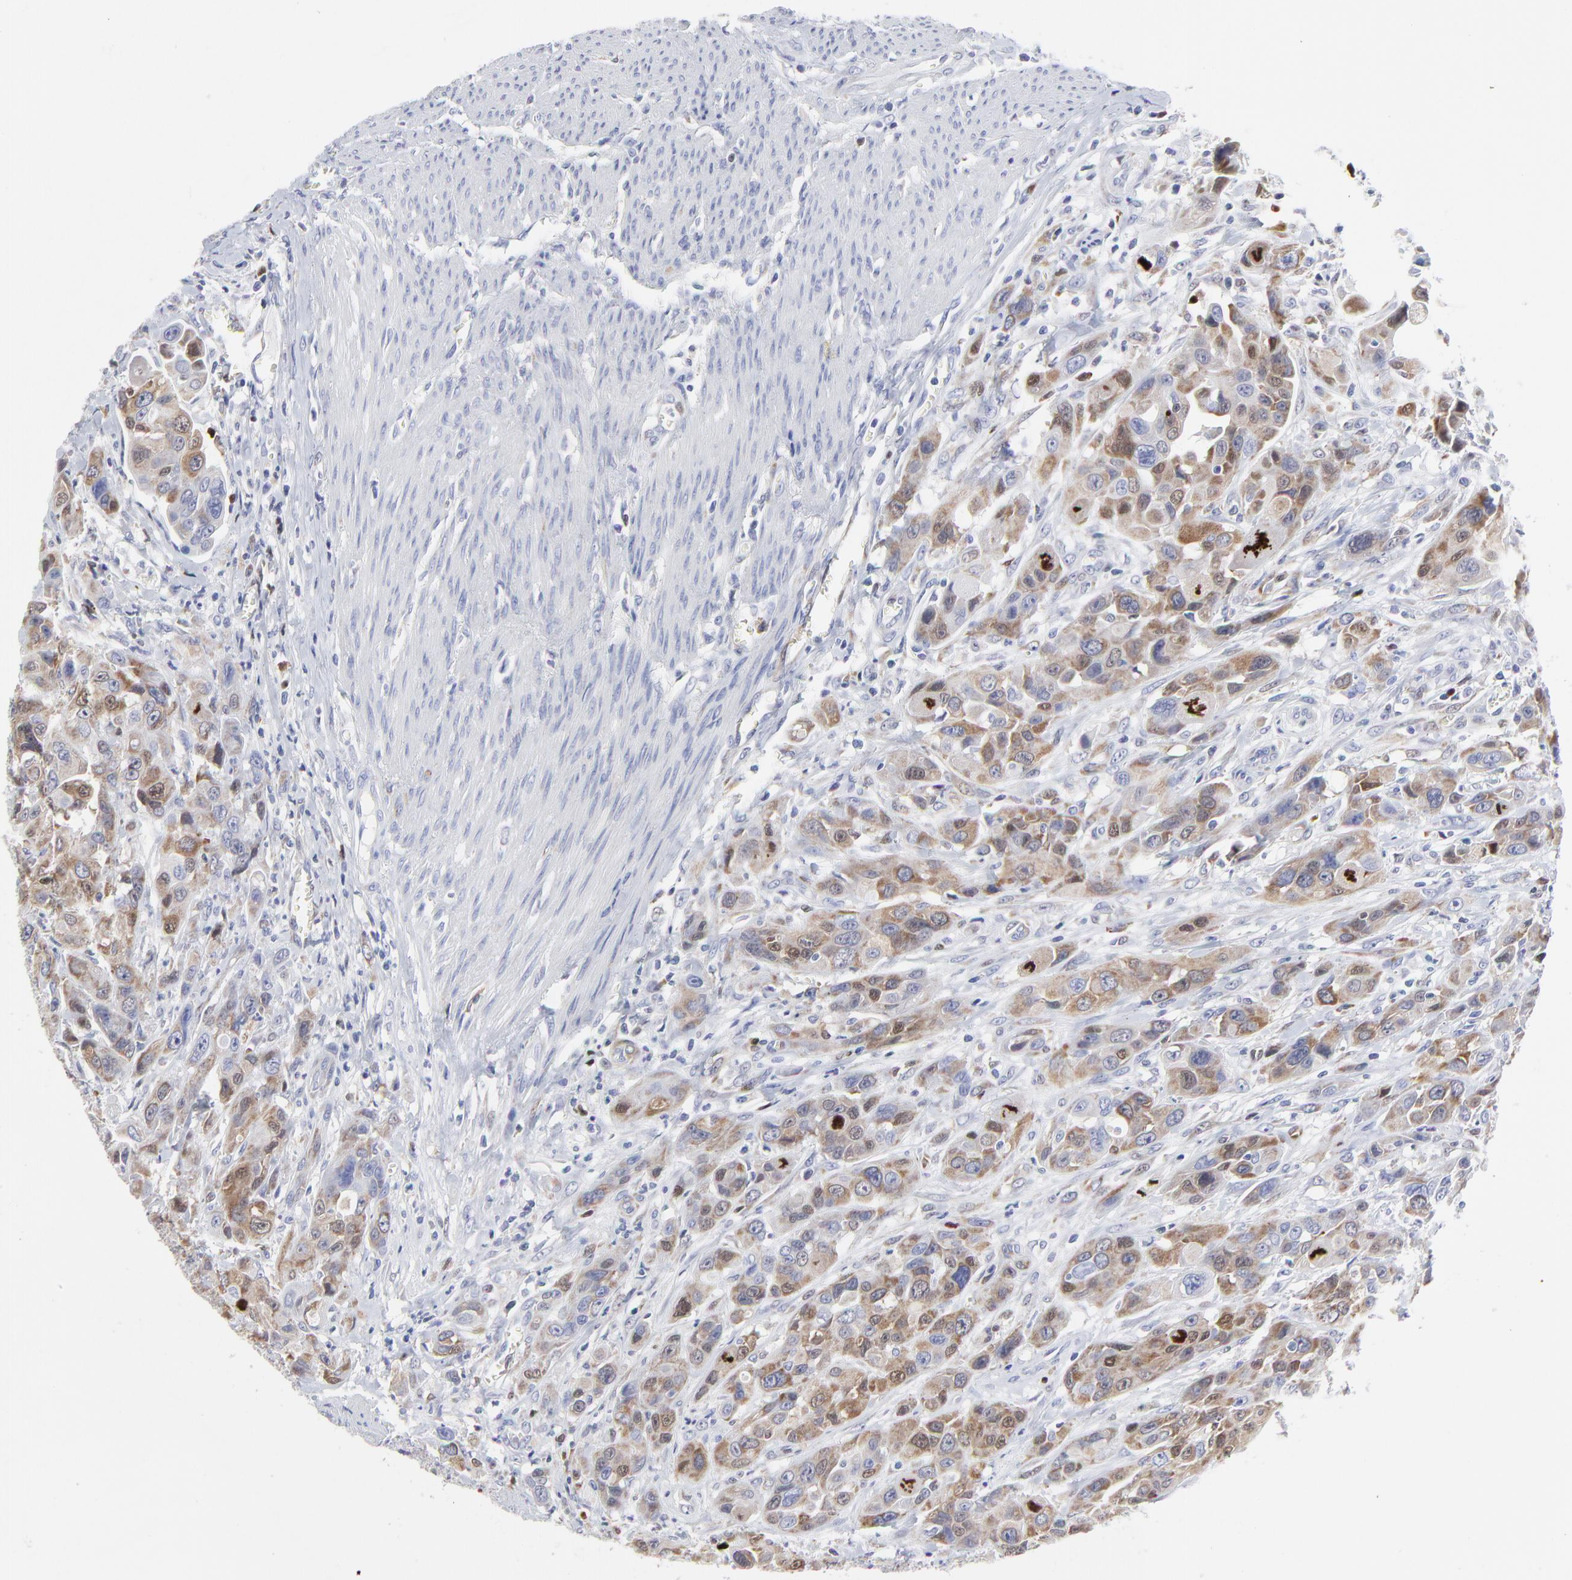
{"staining": {"intensity": "moderate", "quantity": ">75%", "location": "cytoplasmic/membranous,nuclear"}, "tissue": "urothelial cancer", "cell_type": "Tumor cells", "image_type": "cancer", "snomed": [{"axis": "morphology", "description": "Urothelial carcinoma, High grade"}, {"axis": "topography", "description": "Urinary bladder"}], "caption": "A micrograph of urothelial carcinoma (high-grade) stained for a protein exhibits moderate cytoplasmic/membranous and nuclear brown staining in tumor cells. (DAB = brown stain, brightfield microscopy at high magnification).", "gene": "NCAPH", "patient": {"sex": "male", "age": 73}}